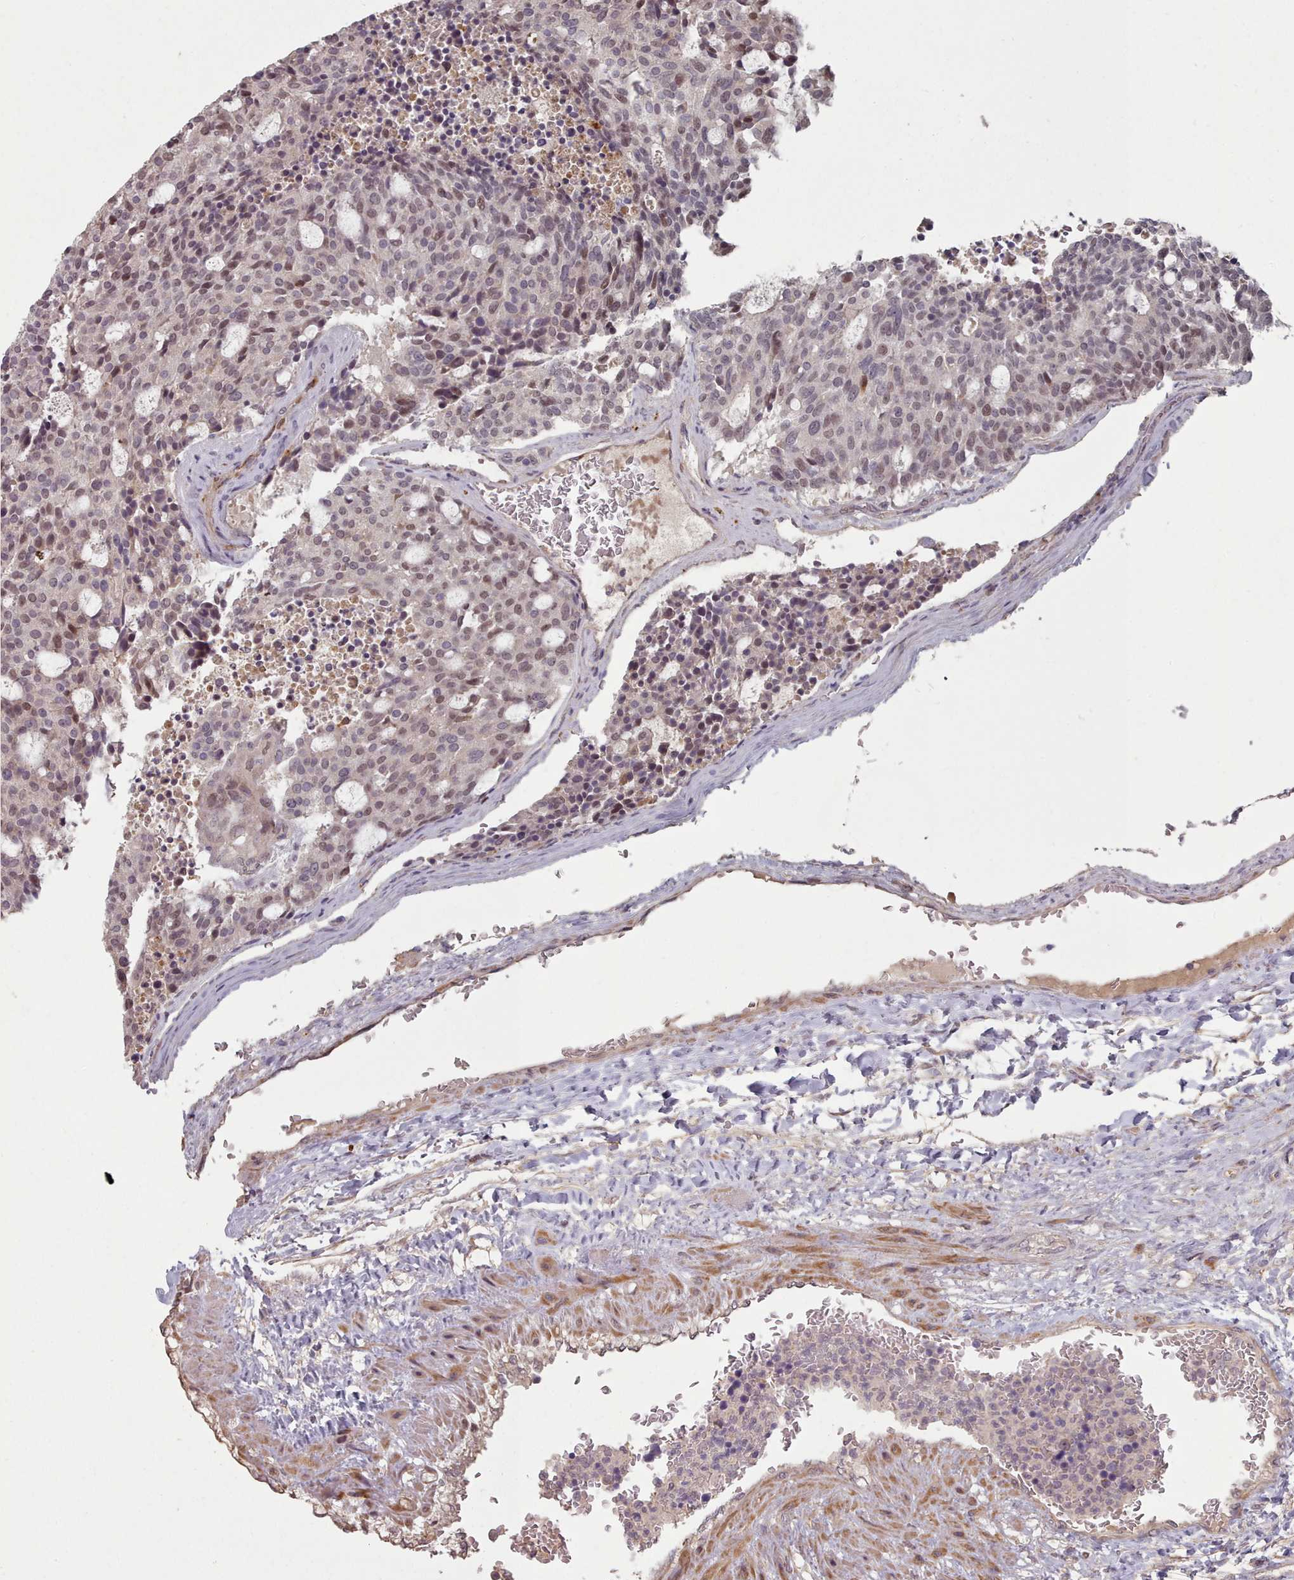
{"staining": {"intensity": "moderate", "quantity": "<25%", "location": "nuclear"}, "tissue": "carcinoid", "cell_type": "Tumor cells", "image_type": "cancer", "snomed": [{"axis": "morphology", "description": "Carcinoid, malignant, NOS"}, {"axis": "topography", "description": "Pancreas"}], "caption": "Tumor cells show moderate nuclear staining in about <25% of cells in carcinoid (malignant).", "gene": "ERCC6L", "patient": {"sex": "female", "age": 54}}